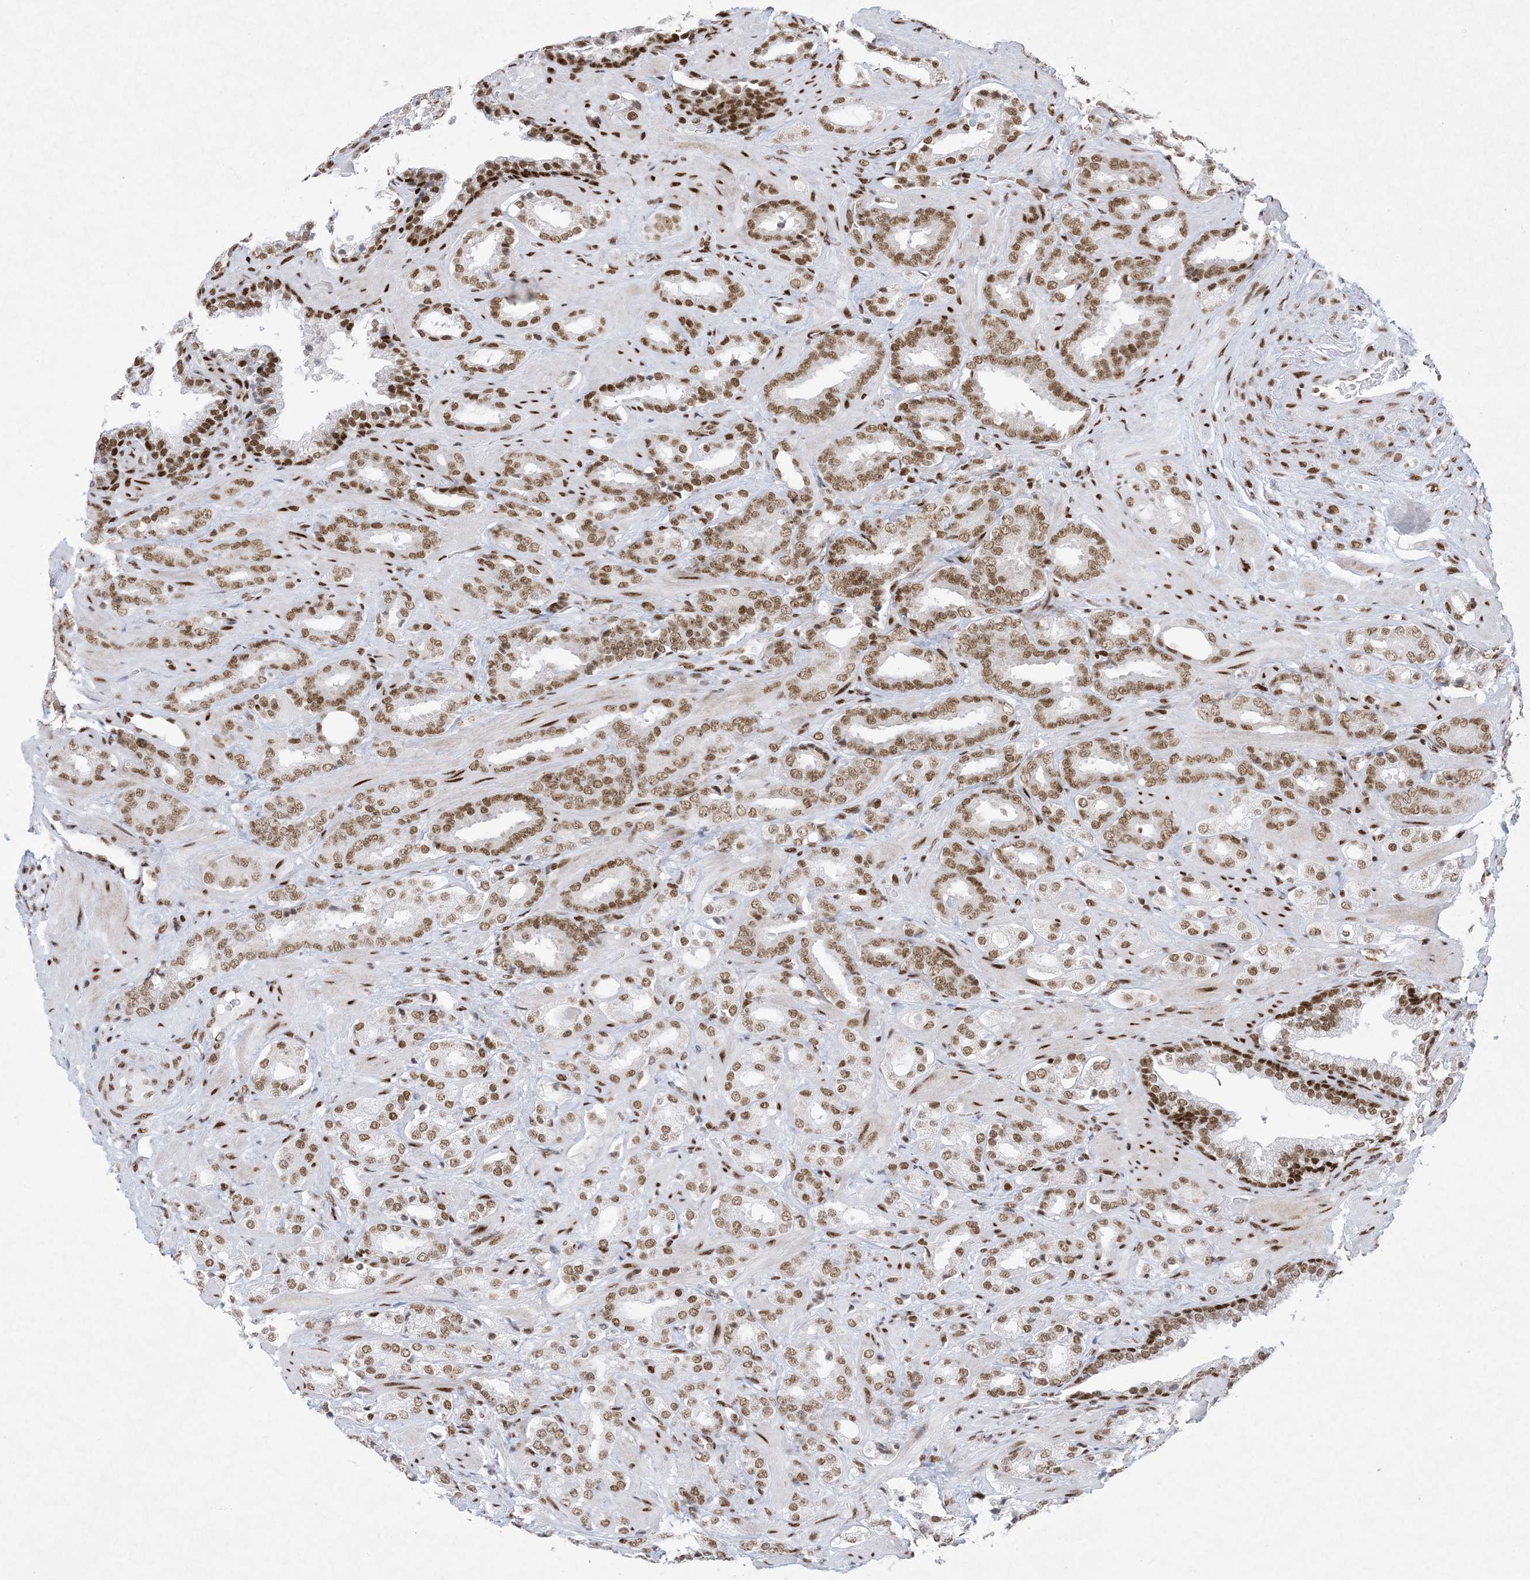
{"staining": {"intensity": "moderate", "quantity": ">75%", "location": "nuclear"}, "tissue": "prostate cancer", "cell_type": "Tumor cells", "image_type": "cancer", "snomed": [{"axis": "morphology", "description": "Adenocarcinoma, High grade"}, {"axis": "topography", "description": "Prostate"}], "caption": "A micrograph of human prostate high-grade adenocarcinoma stained for a protein reveals moderate nuclear brown staining in tumor cells. (DAB IHC, brown staining for protein, blue staining for nuclei).", "gene": "PKNOX2", "patient": {"sex": "male", "age": 64}}